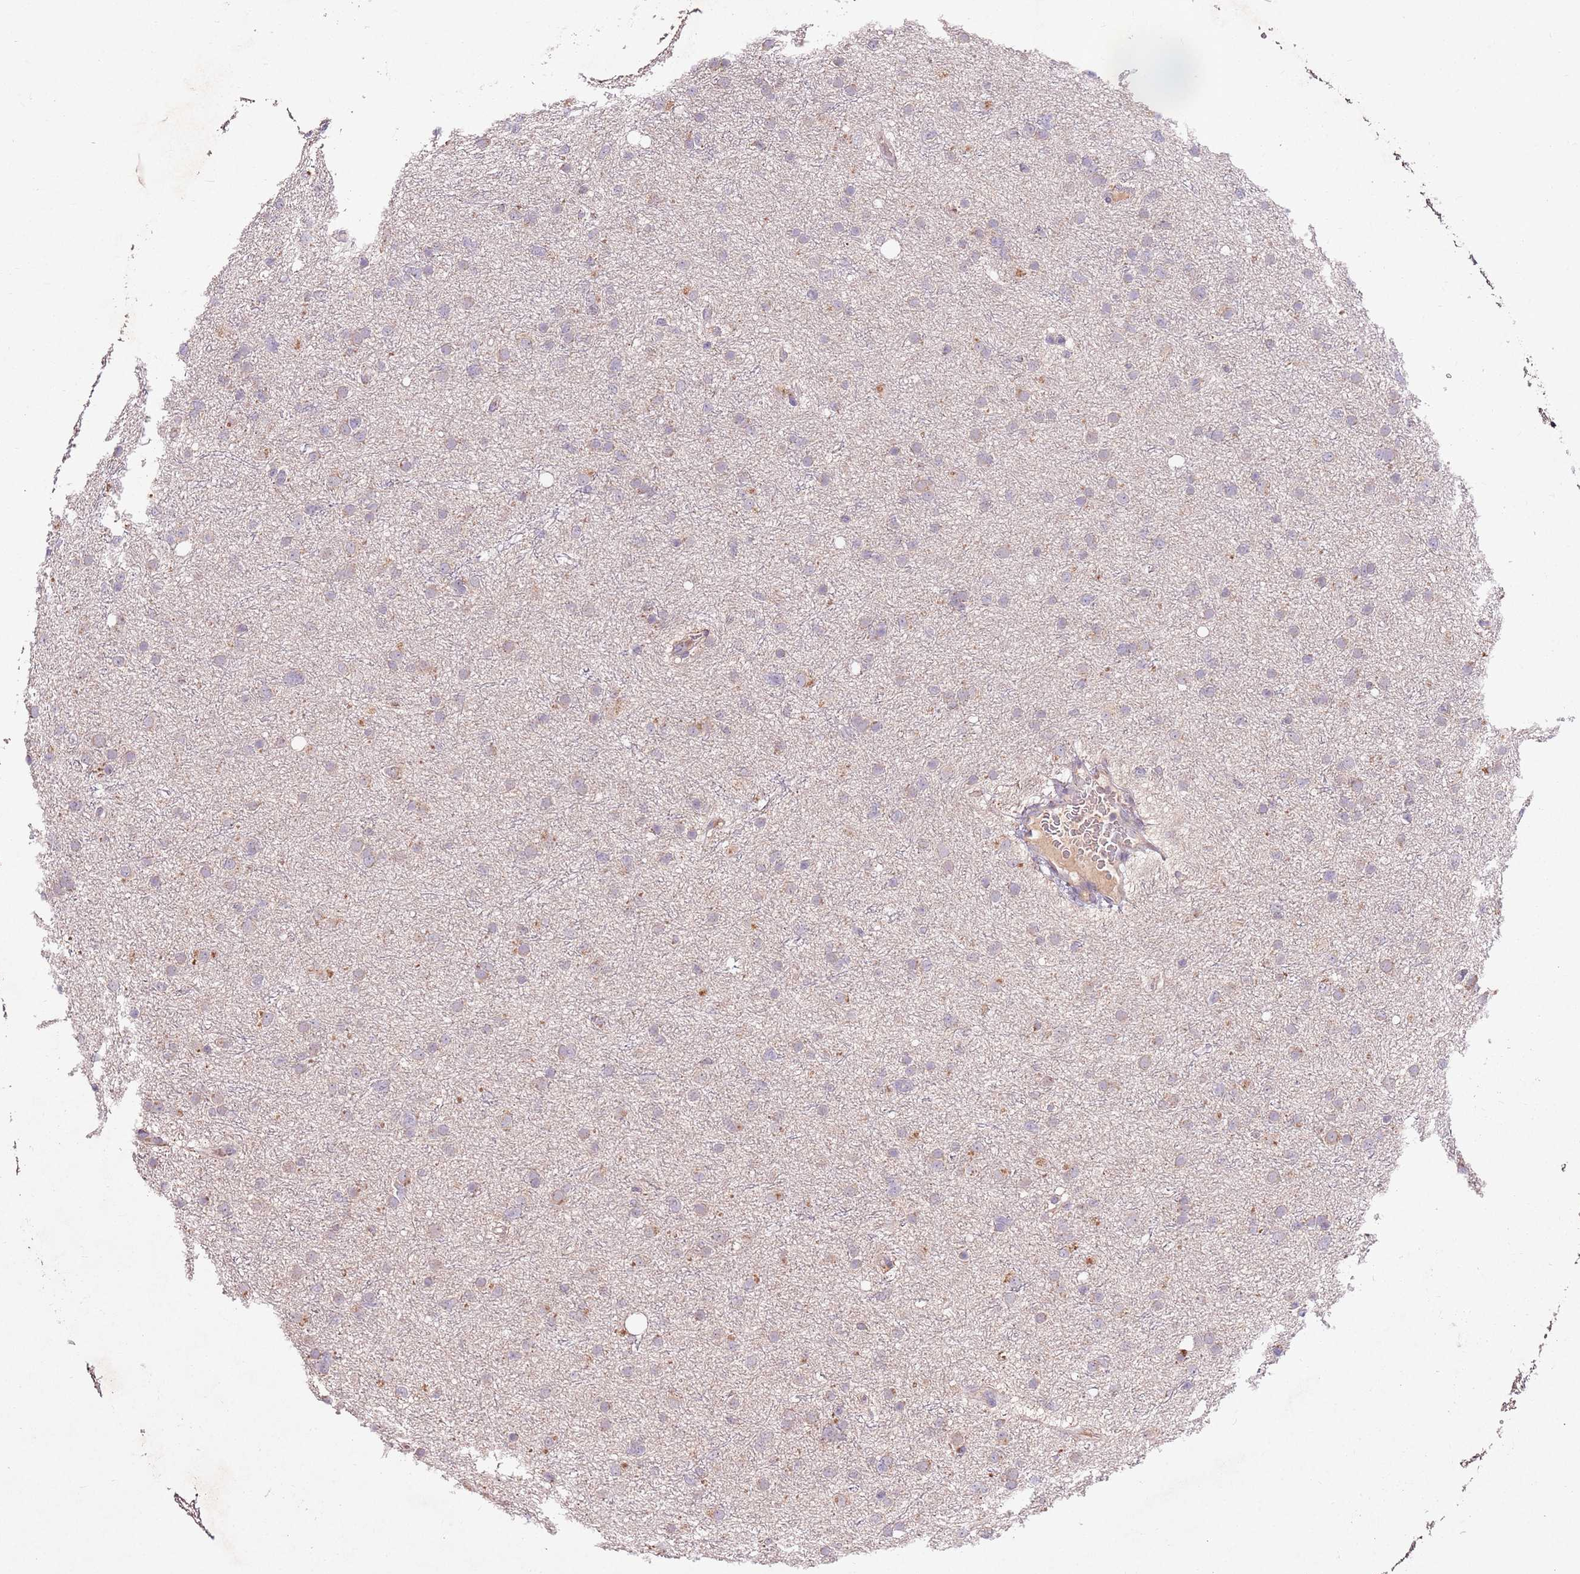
{"staining": {"intensity": "weak", "quantity": "<25%", "location": "cytoplasmic/membranous"}, "tissue": "glioma", "cell_type": "Tumor cells", "image_type": "cancer", "snomed": [{"axis": "morphology", "description": "Glioma, malignant, Low grade"}, {"axis": "topography", "description": "Cerebral cortex"}], "caption": "Image shows no protein staining in tumor cells of glioma tissue.", "gene": "NRDE2", "patient": {"sex": "female", "age": 39}}